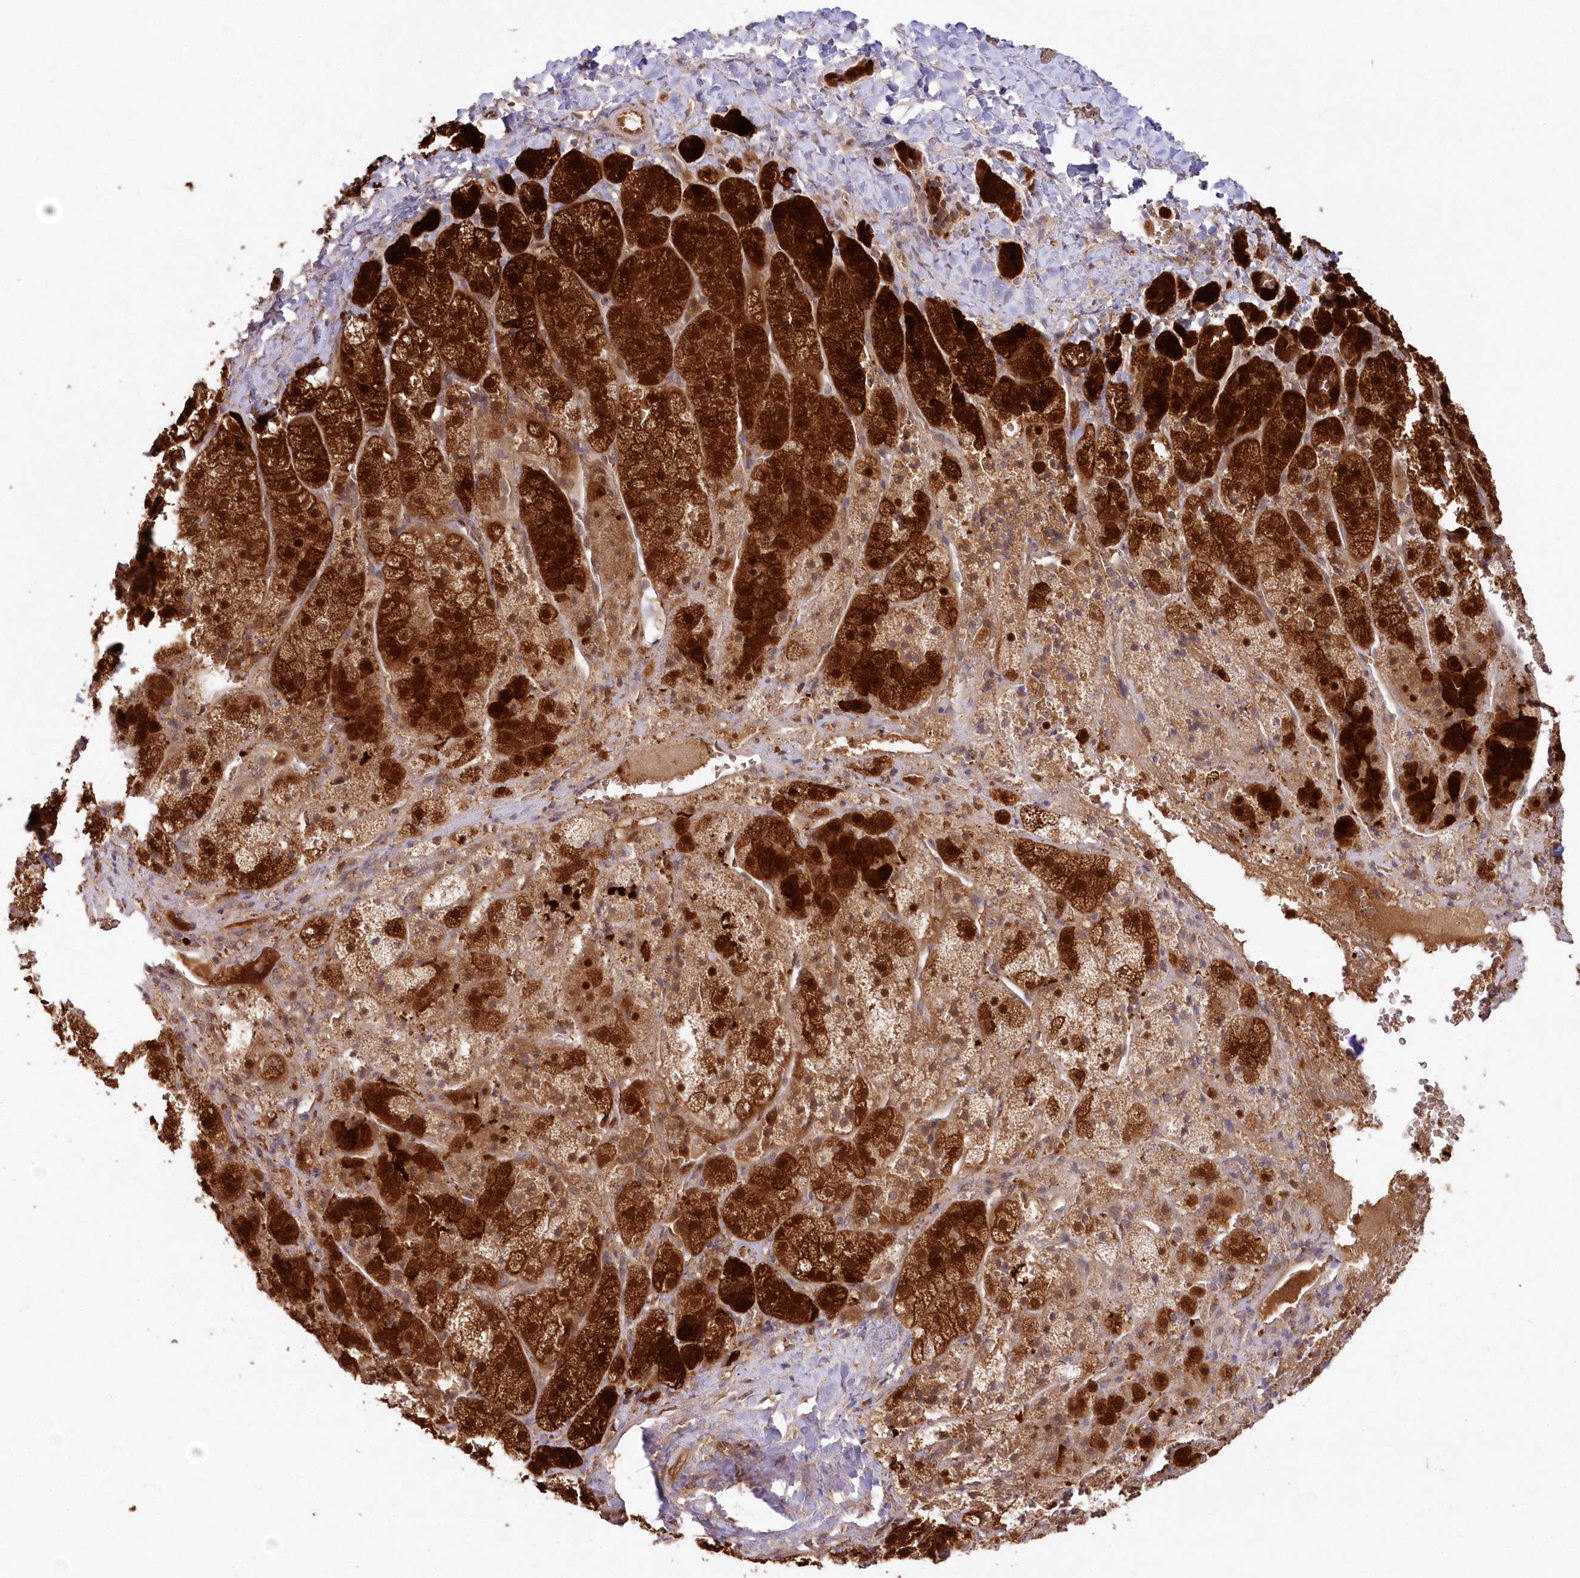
{"staining": {"intensity": "strong", "quantity": ">75%", "location": "cytoplasmic/membranous,nuclear"}, "tissue": "adrenal gland", "cell_type": "Glandular cells", "image_type": "normal", "snomed": [{"axis": "morphology", "description": "Normal tissue, NOS"}, {"axis": "topography", "description": "Adrenal gland"}], "caption": "Strong cytoplasmic/membranous,nuclear protein expression is present in about >75% of glandular cells in adrenal gland. (DAB (3,3'-diaminobenzidine) = brown stain, brightfield microscopy at high magnification).", "gene": "GBE1", "patient": {"sex": "female", "age": 44}}